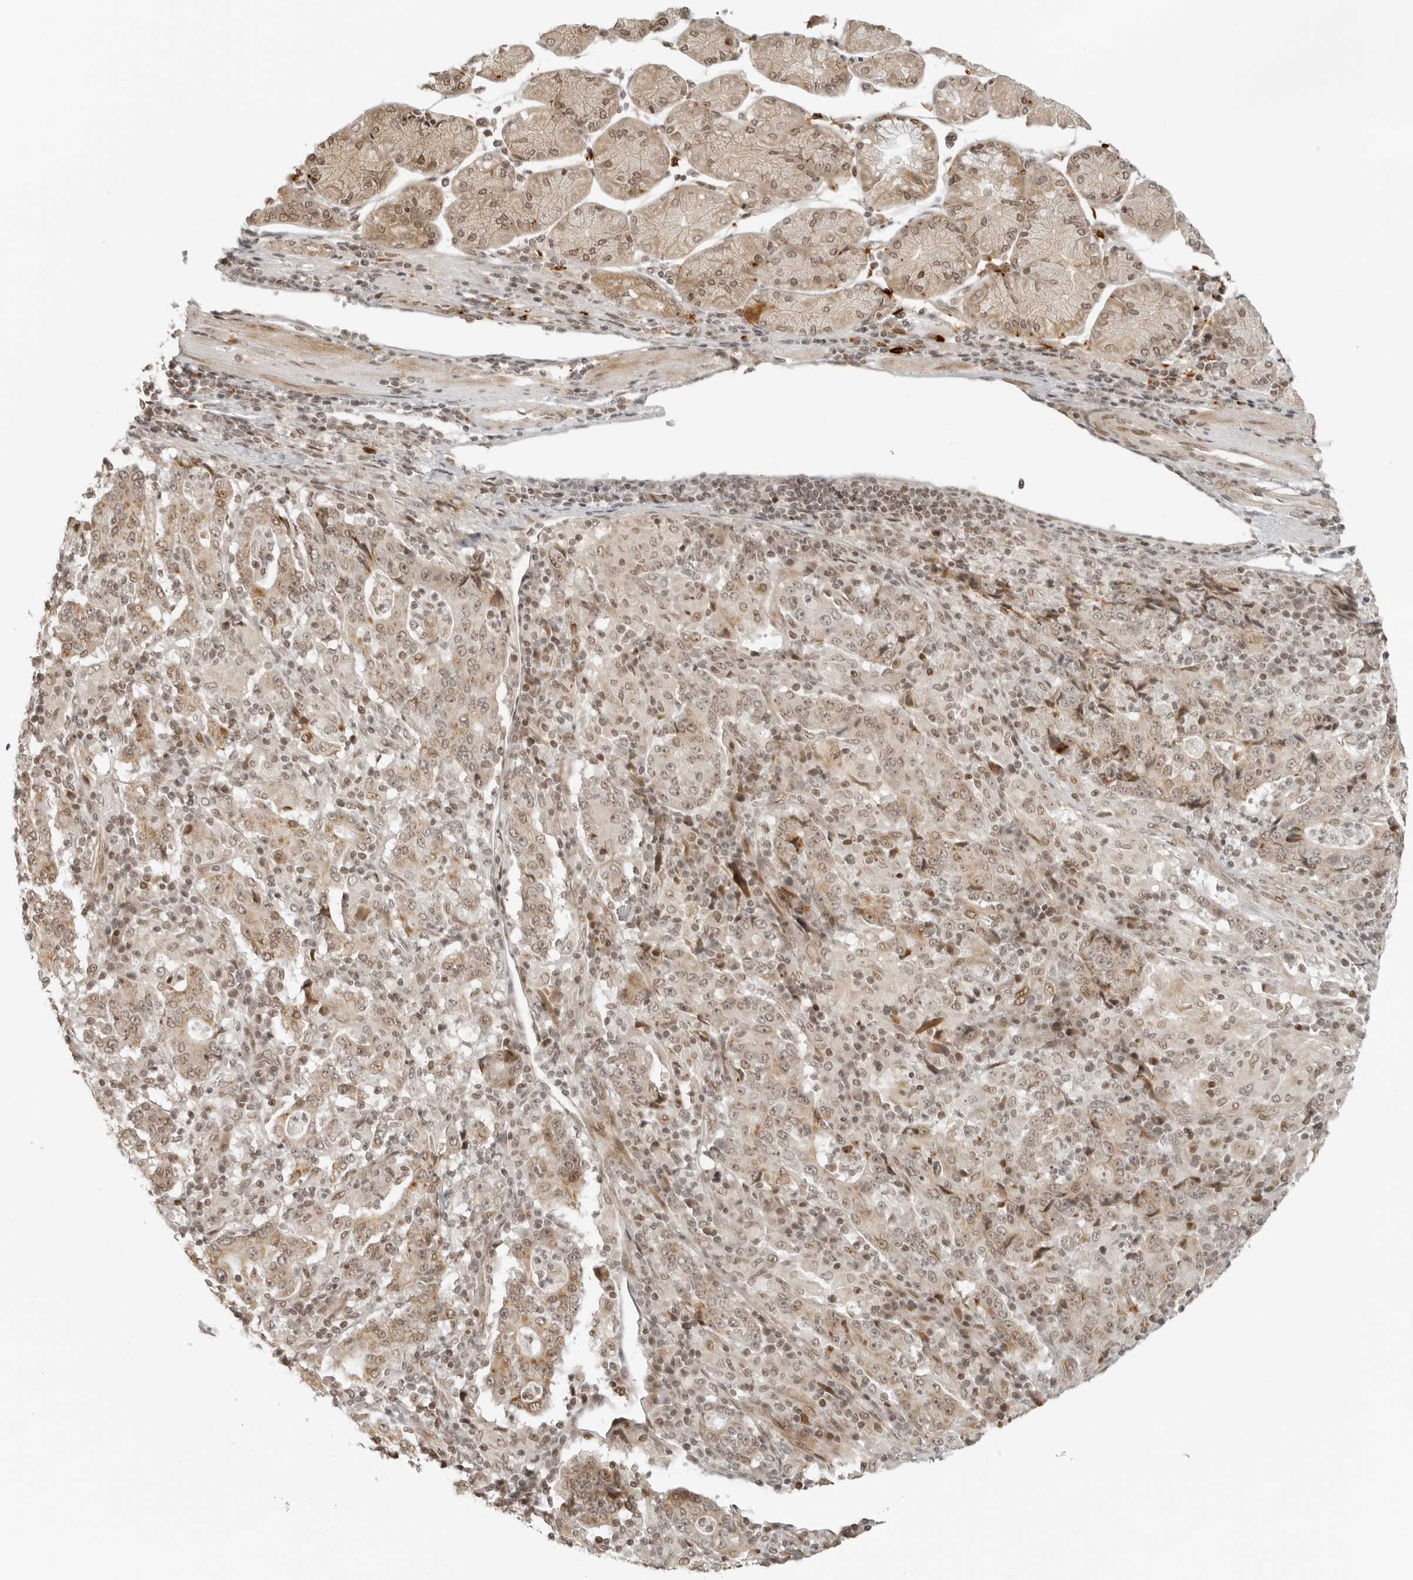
{"staining": {"intensity": "moderate", "quantity": ">75%", "location": "cytoplasmic/membranous,nuclear"}, "tissue": "stomach cancer", "cell_type": "Tumor cells", "image_type": "cancer", "snomed": [{"axis": "morphology", "description": "Normal tissue, NOS"}, {"axis": "morphology", "description": "Adenocarcinoma, NOS"}, {"axis": "topography", "description": "Stomach, upper"}, {"axis": "topography", "description": "Stomach"}], "caption": "Adenocarcinoma (stomach) tissue displays moderate cytoplasmic/membranous and nuclear positivity in approximately >75% of tumor cells", "gene": "ZNF407", "patient": {"sex": "male", "age": 59}}